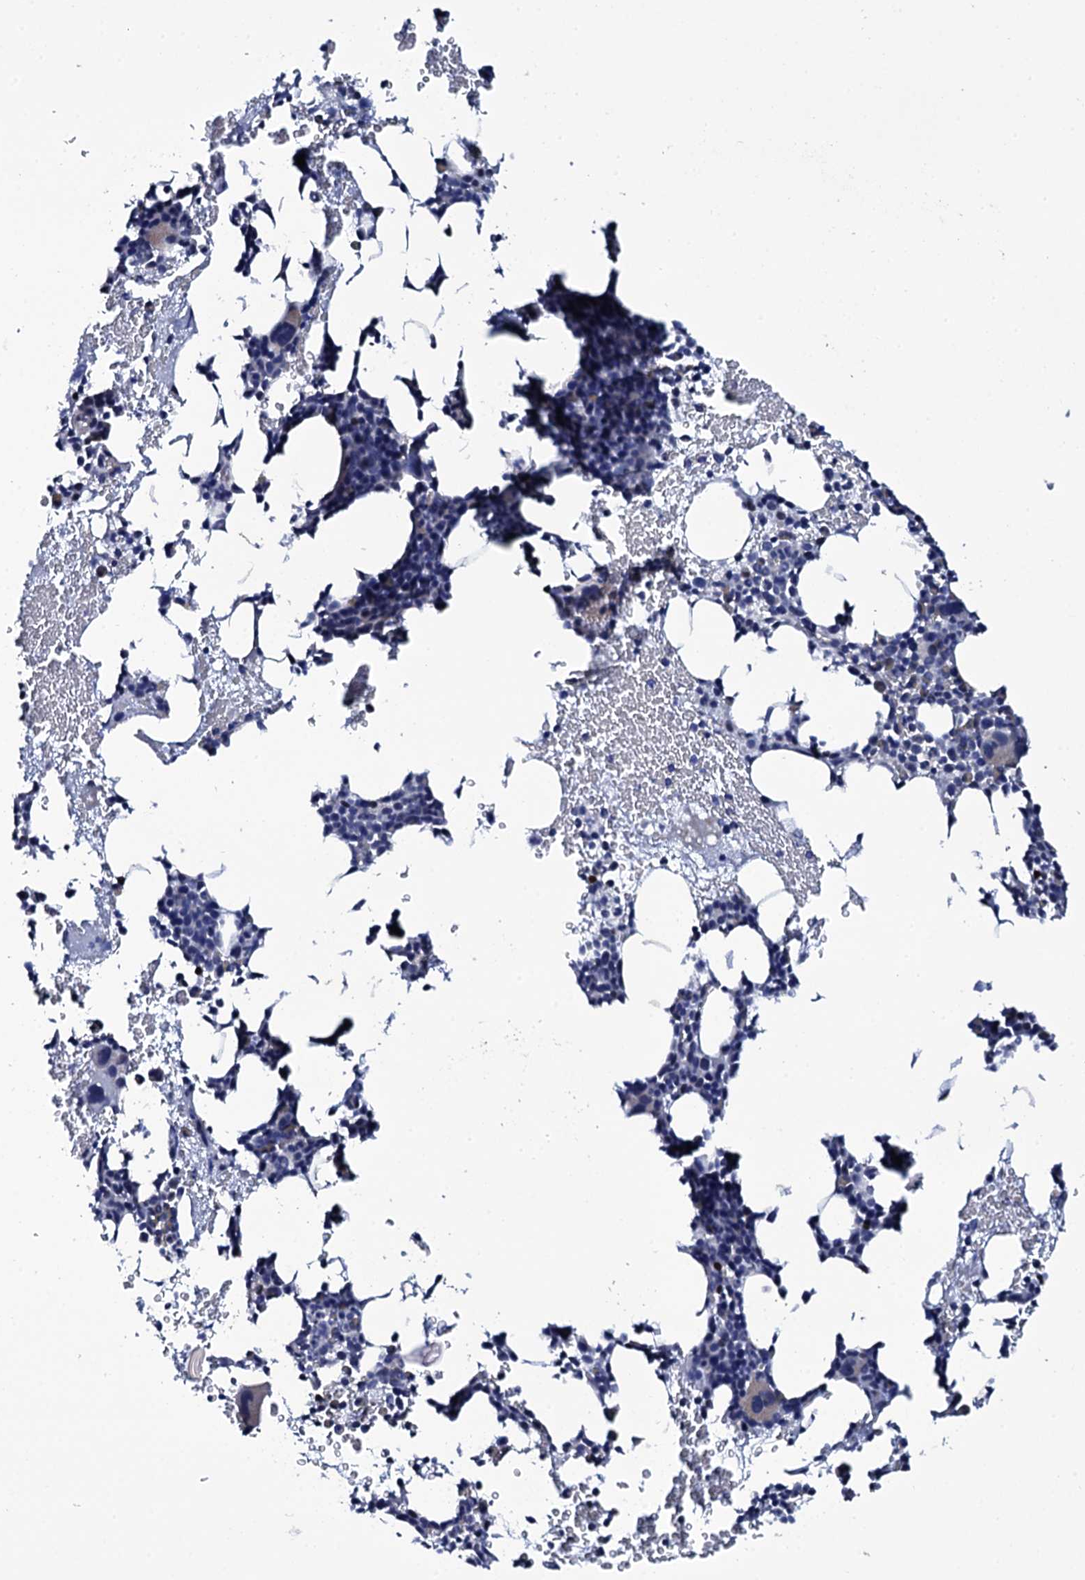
{"staining": {"intensity": "negative", "quantity": "none", "location": "none"}, "tissue": "bone marrow", "cell_type": "Hematopoietic cells", "image_type": "normal", "snomed": [{"axis": "morphology", "description": "Normal tissue, NOS"}, {"axis": "topography", "description": "Bone marrow"}], "caption": "Normal bone marrow was stained to show a protein in brown. There is no significant positivity in hematopoietic cells. (Brightfield microscopy of DAB immunohistochemistry at high magnification).", "gene": "NPM2", "patient": {"sex": "female", "age": 37}}